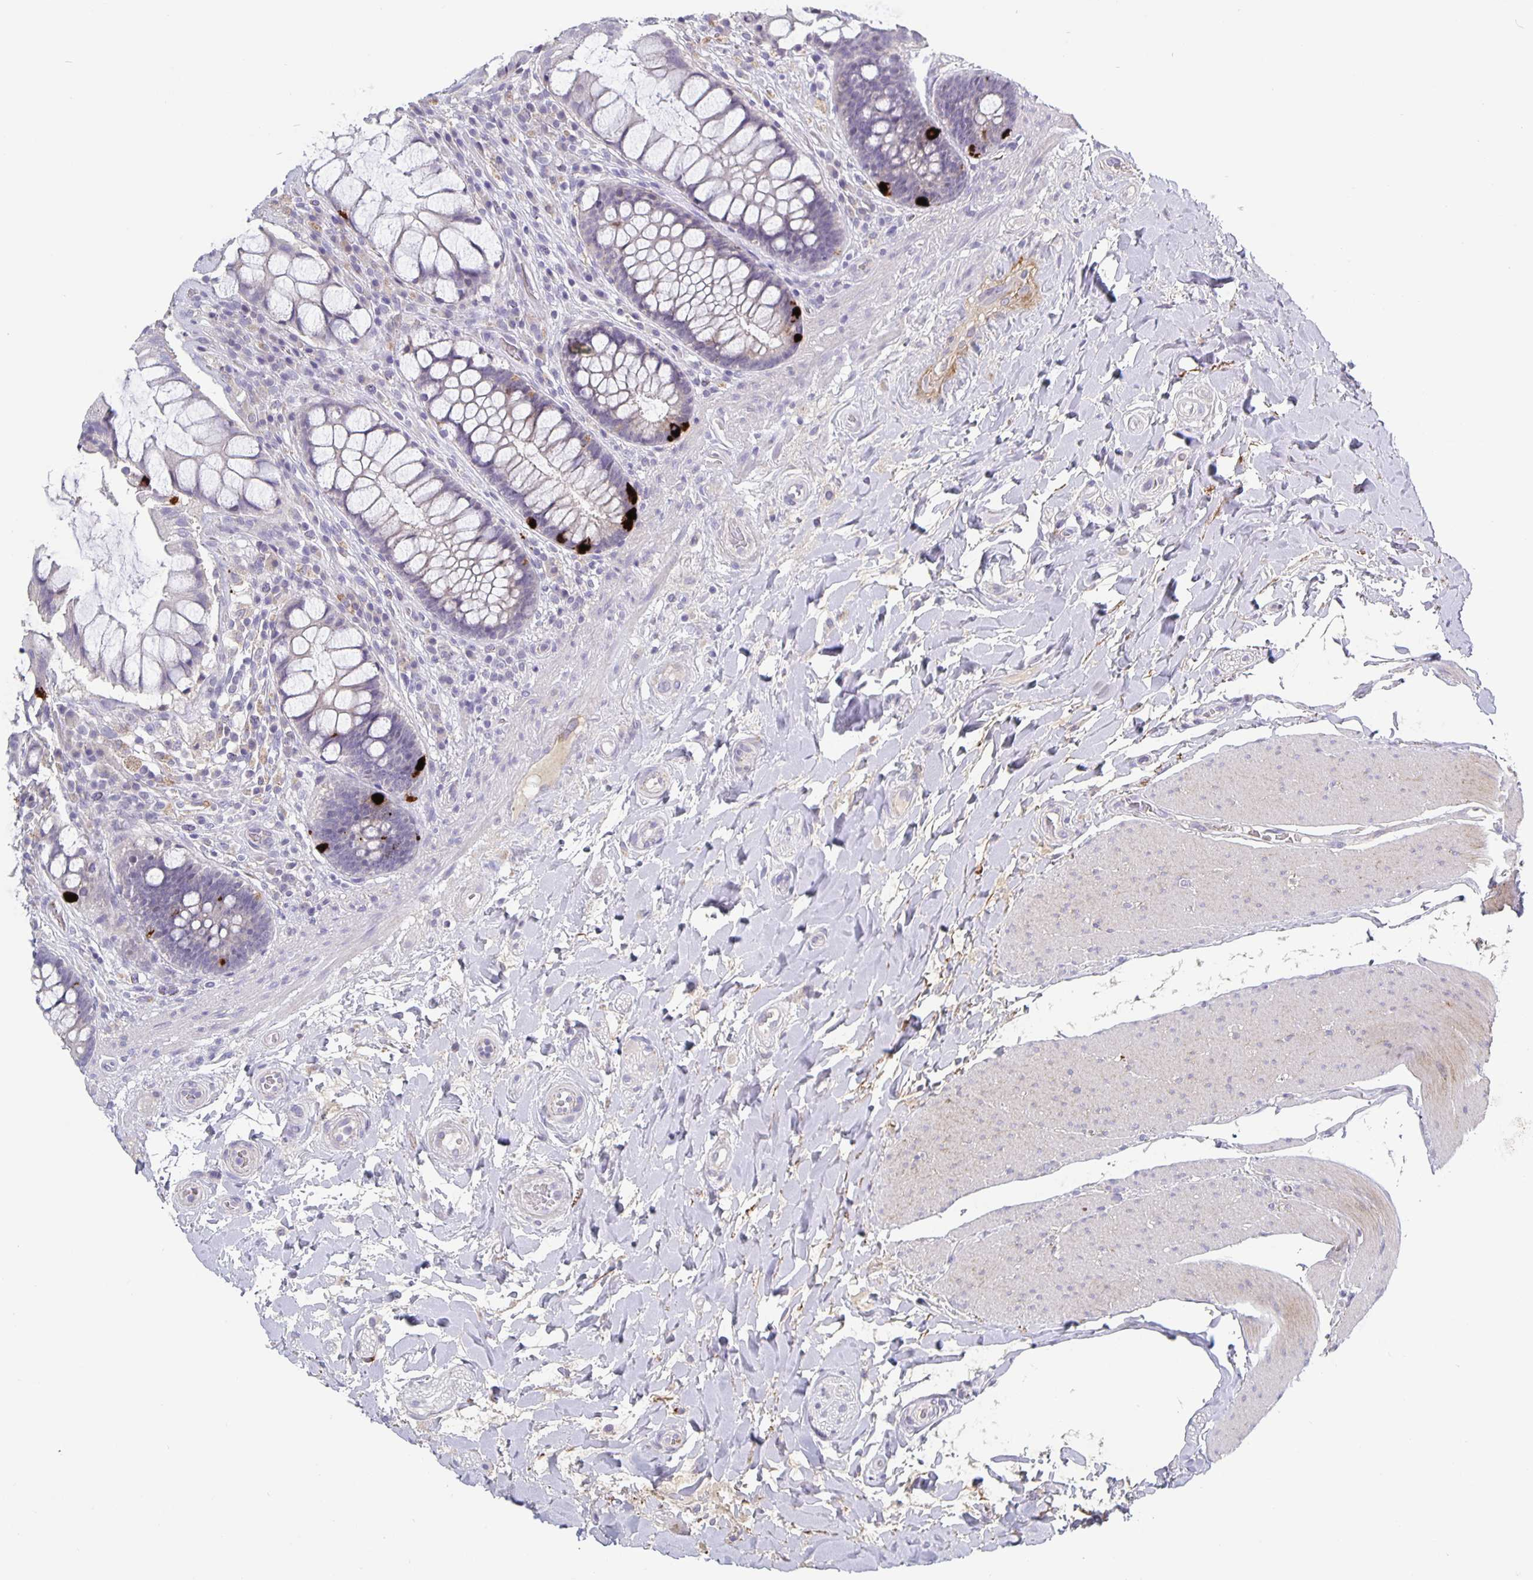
{"staining": {"intensity": "strong", "quantity": "<25%", "location": "cytoplasmic/membranous"}, "tissue": "rectum", "cell_type": "Glandular cells", "image_type": "normal", "snomed": [{"axis": "morphology", "description": "Normal tissue, NOS"}, {"axis": "topography", "description": "Rectum"}], "caption": "Normal rectum was stained to show a protein in brown. There is medium levels of strong cytoplasmic/membranous positivity in approximately <25% of glandular cells.", "gene": "GDF15", "patient": {"sex": "female", "age": 58}}